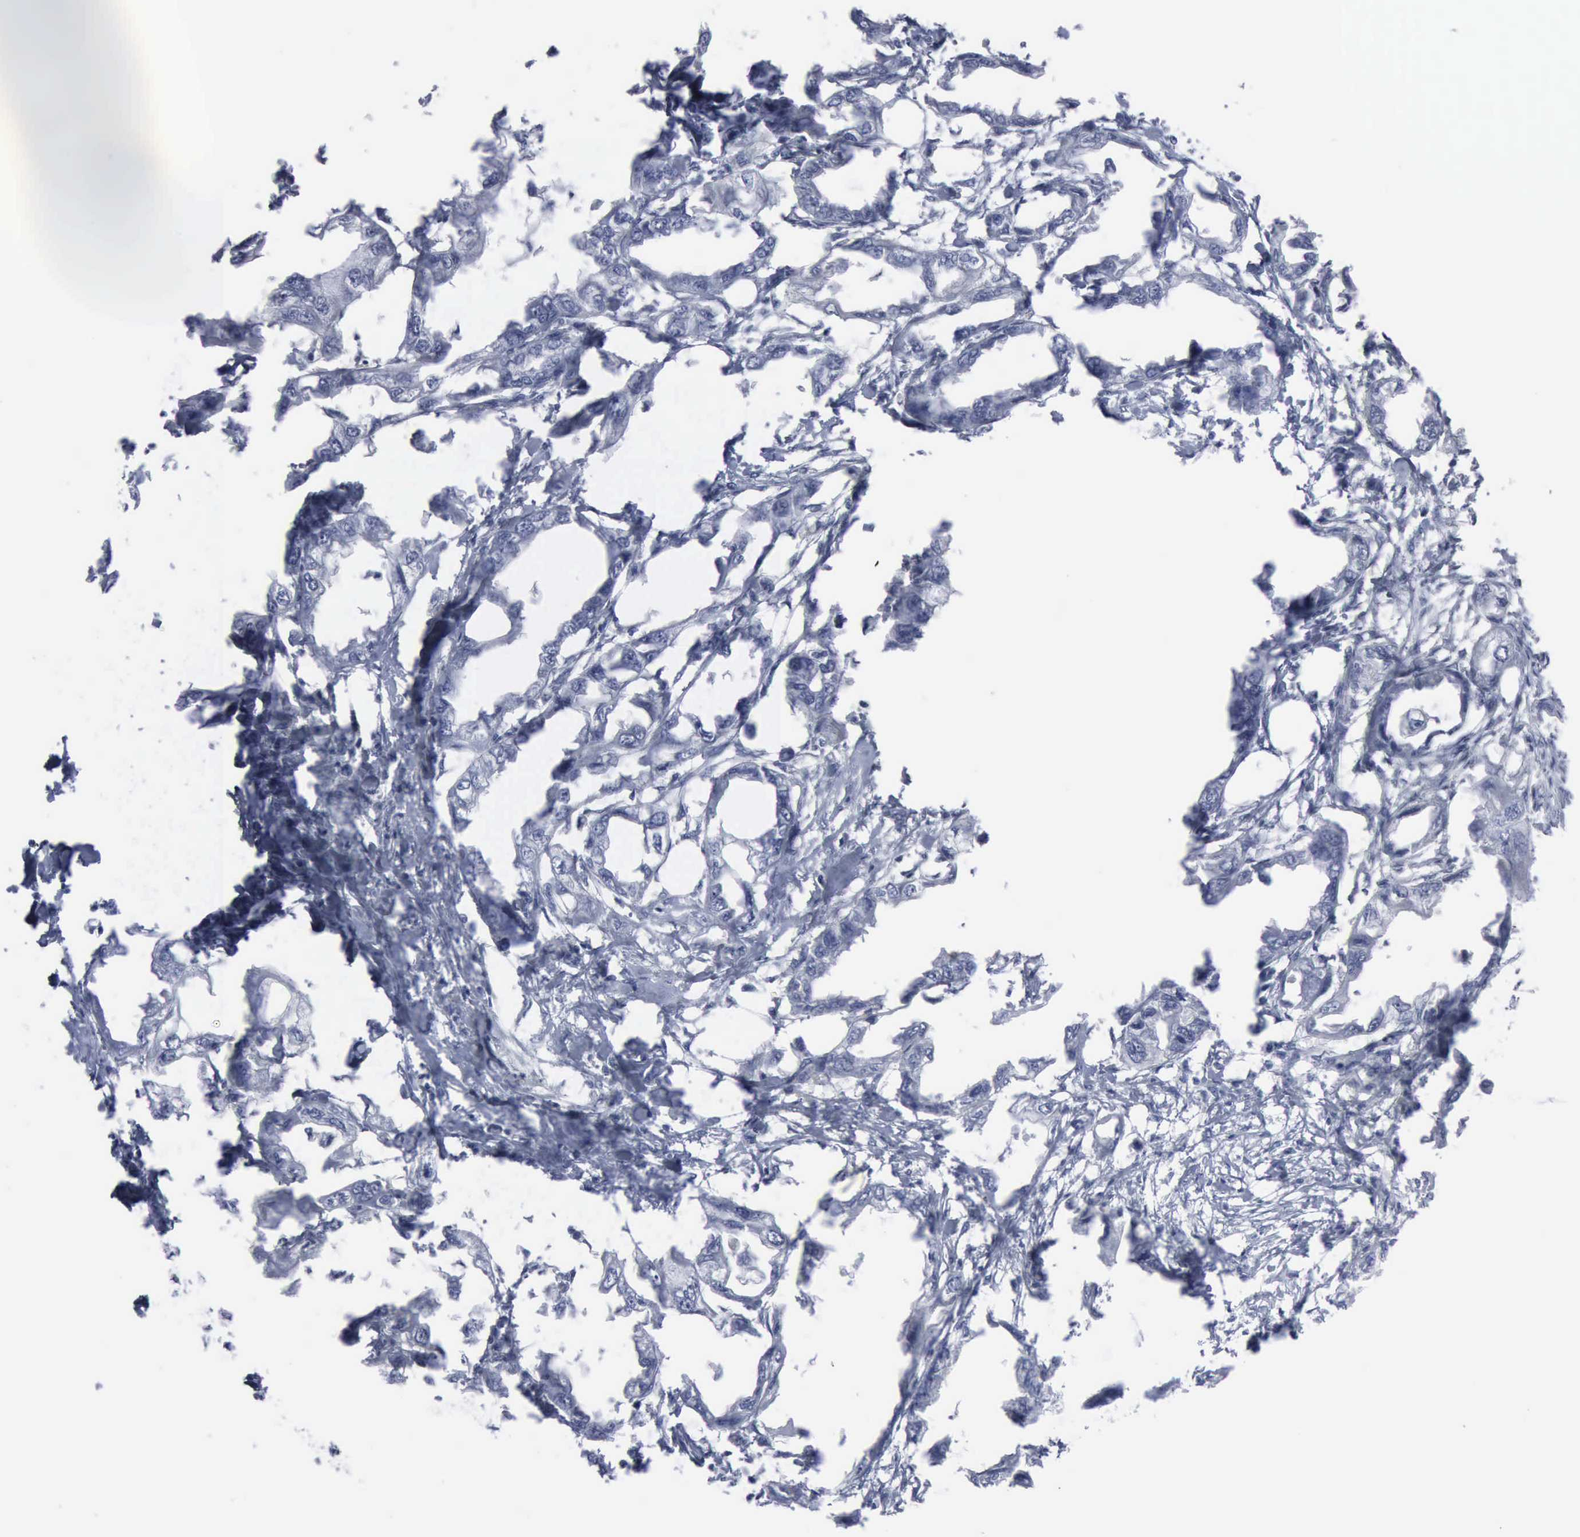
{"staining": {"intensity": "negative", "quantity": "none", "location": "none"}, "tissue": "endometrial cancer", "cell_type": "Tumor cells", "image_type": "cancer", "snomed": [{"axis": "morphology", "description": "Adenocarcinoma, NOS"}, {"axis": "topography", "description": "Endometrium"}], "caption": "This histopathology image is of endometrial cancer stained with IHC to label a protein in brown with the nuclei are counter-stained blue. There is no positivity in tumor cells.", "gene": "VCAM1", "patient": {"sex": "female", "age": 67}}